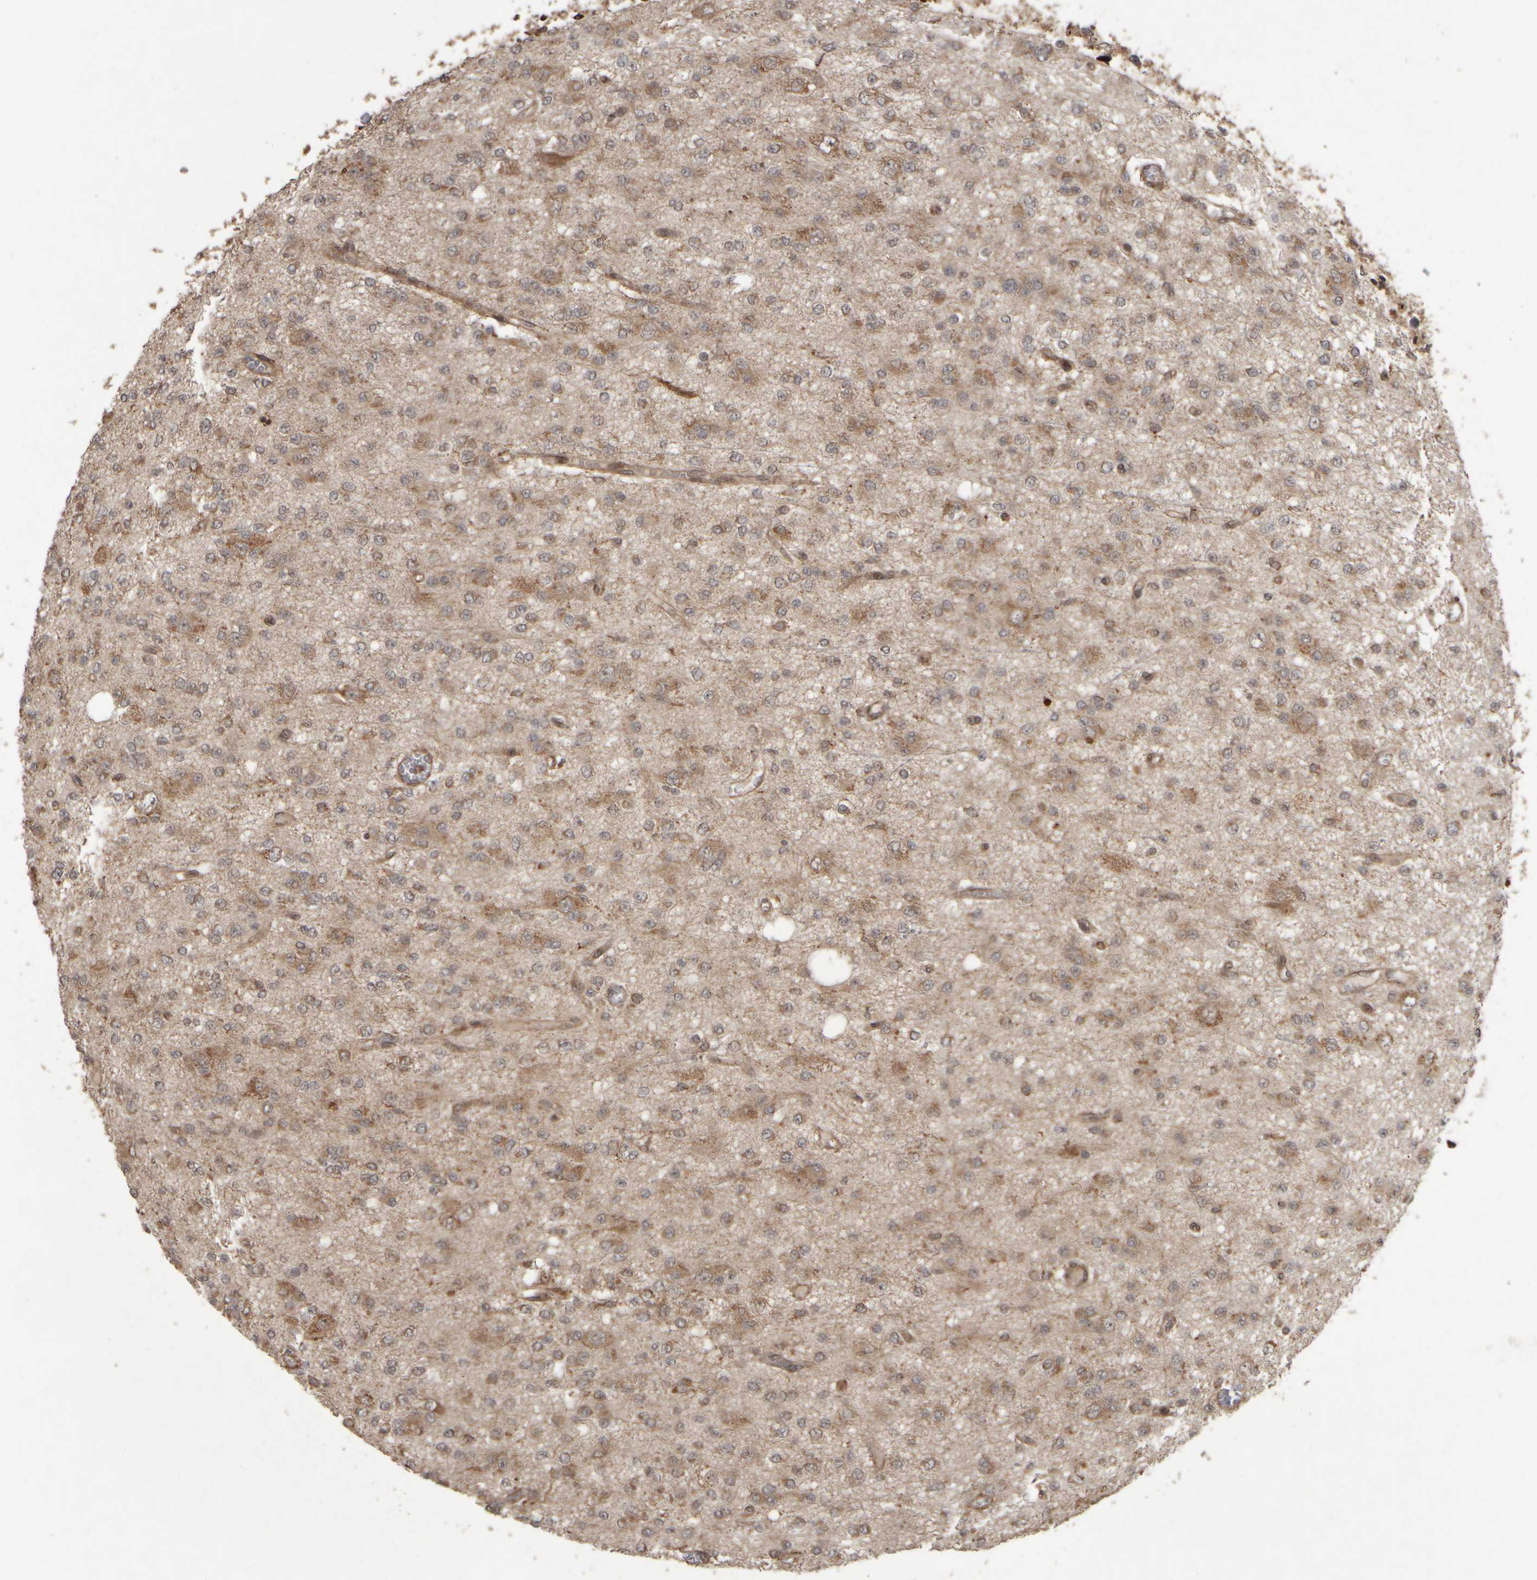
{"staining": {"intensity": "weak", "quantity": ">75%", "location": "cytoplasmic/membranous"}, "tissue": "glioma", "cell_type": "Tumor cells", "image_type": "cancer", "snomed": [{"axis": "morphology", "description": "Glioma, malignant, Low grade"}, {"axis": "topography", "description": "Brain"}], "caption": "Protein expression analysis of malignant low-grade glioma displays weak cytoplasmic/membranous staining in about >75% of tumor cells.", "gene": "AGBL3", "patient": {"sex": "male", "age": 38}}